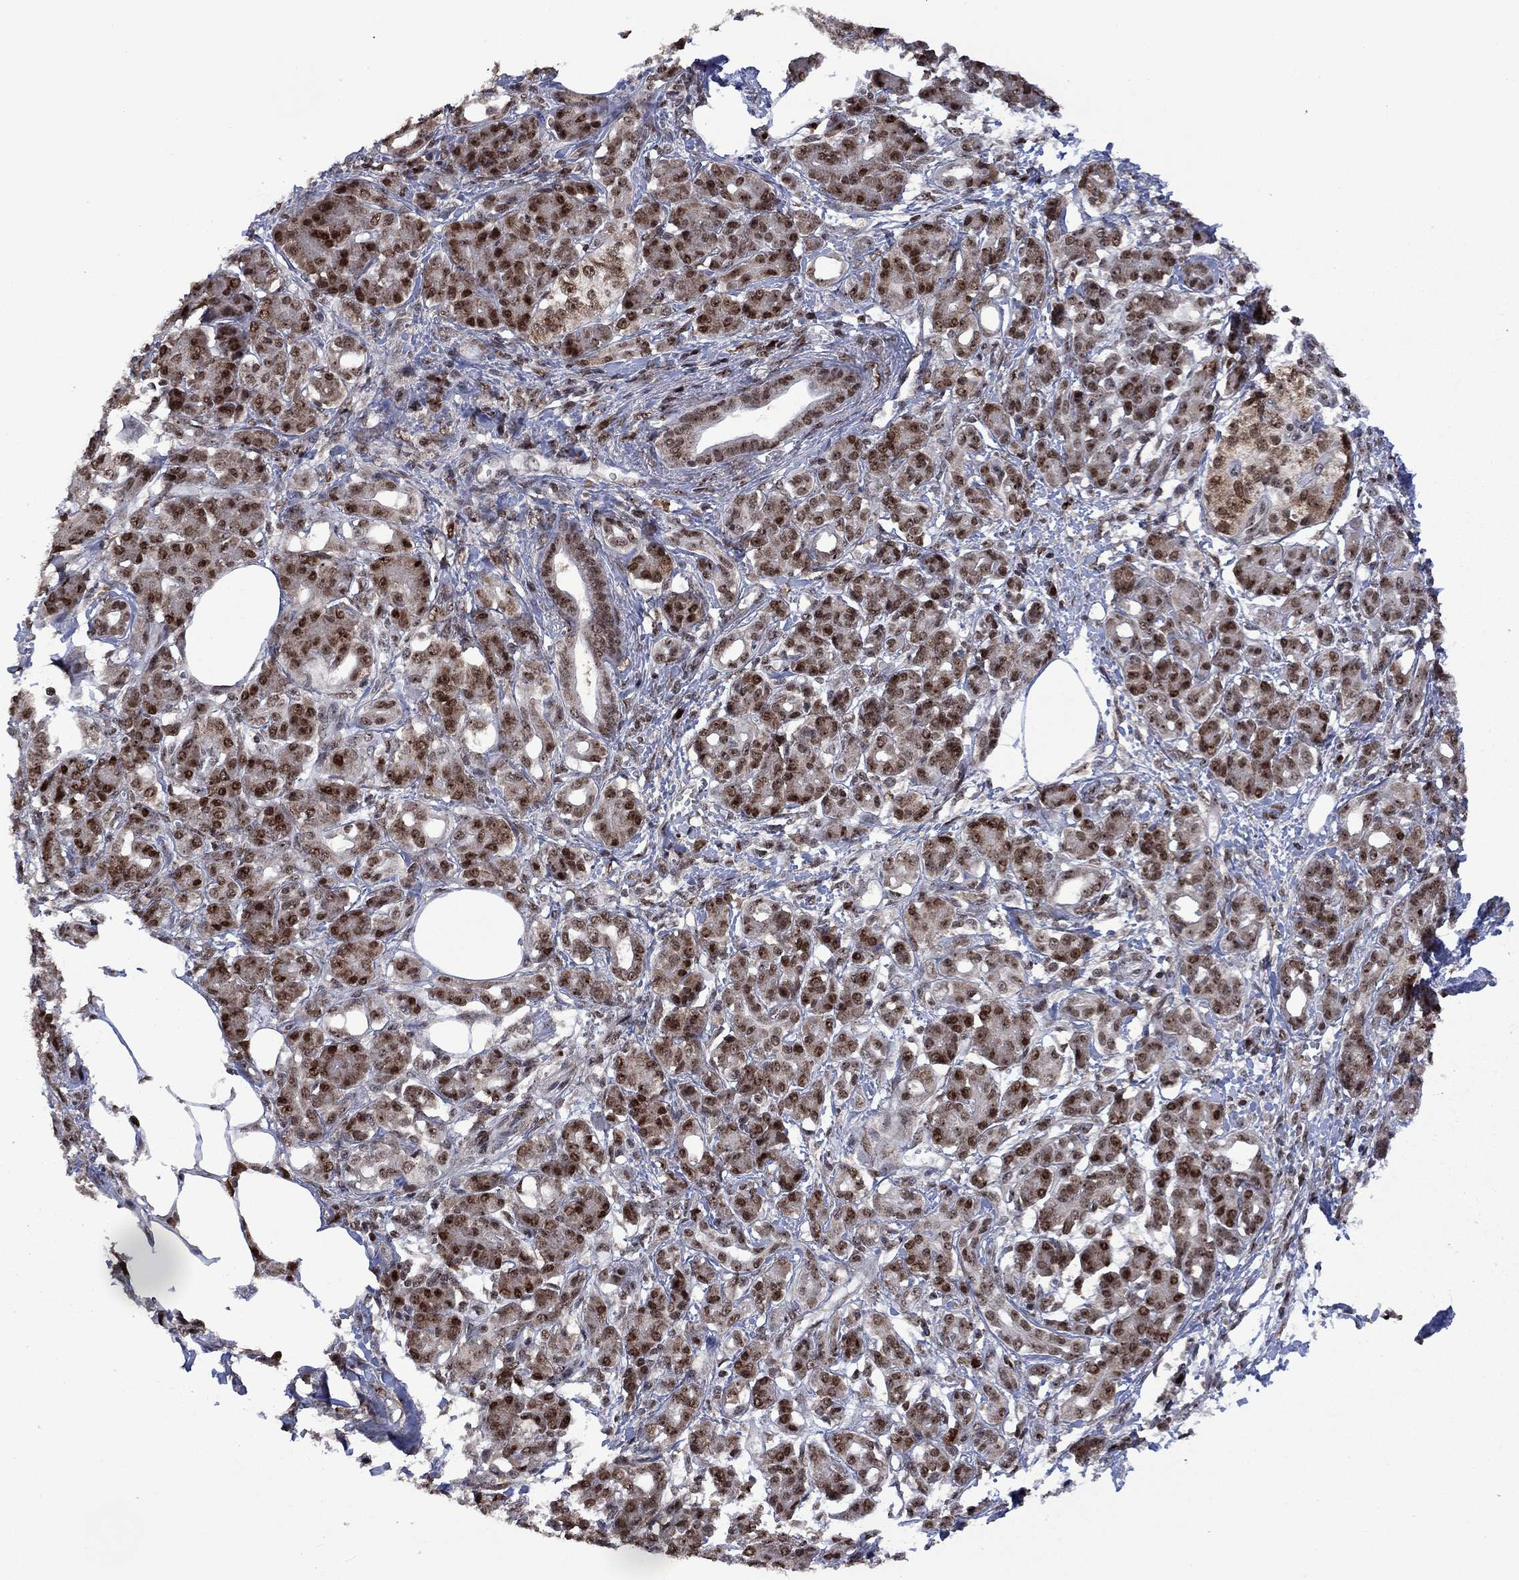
{"staining": {"intensity": "moderate", "quantity": "25%-75%", "location": "nuclear"}, "tissue": "pancreatic cancer", "cell_type": "Tumor cells", "image_type": "cancer", "snomed": [{"axis": "morphology", "description": "Adenocarcinoma, NOS"}, {"axis": "topography", "description": "Pancreas"}], "caption": "A histopathology image of adenocarcinoma (pancreatic) stained for a protein demonstrates moderate nuclear brown staining in tumor cells. (IHC, brightfield microscopy, high magnification).", "gene": "FBL", "patient": {"sex": "female", "age": 73}}